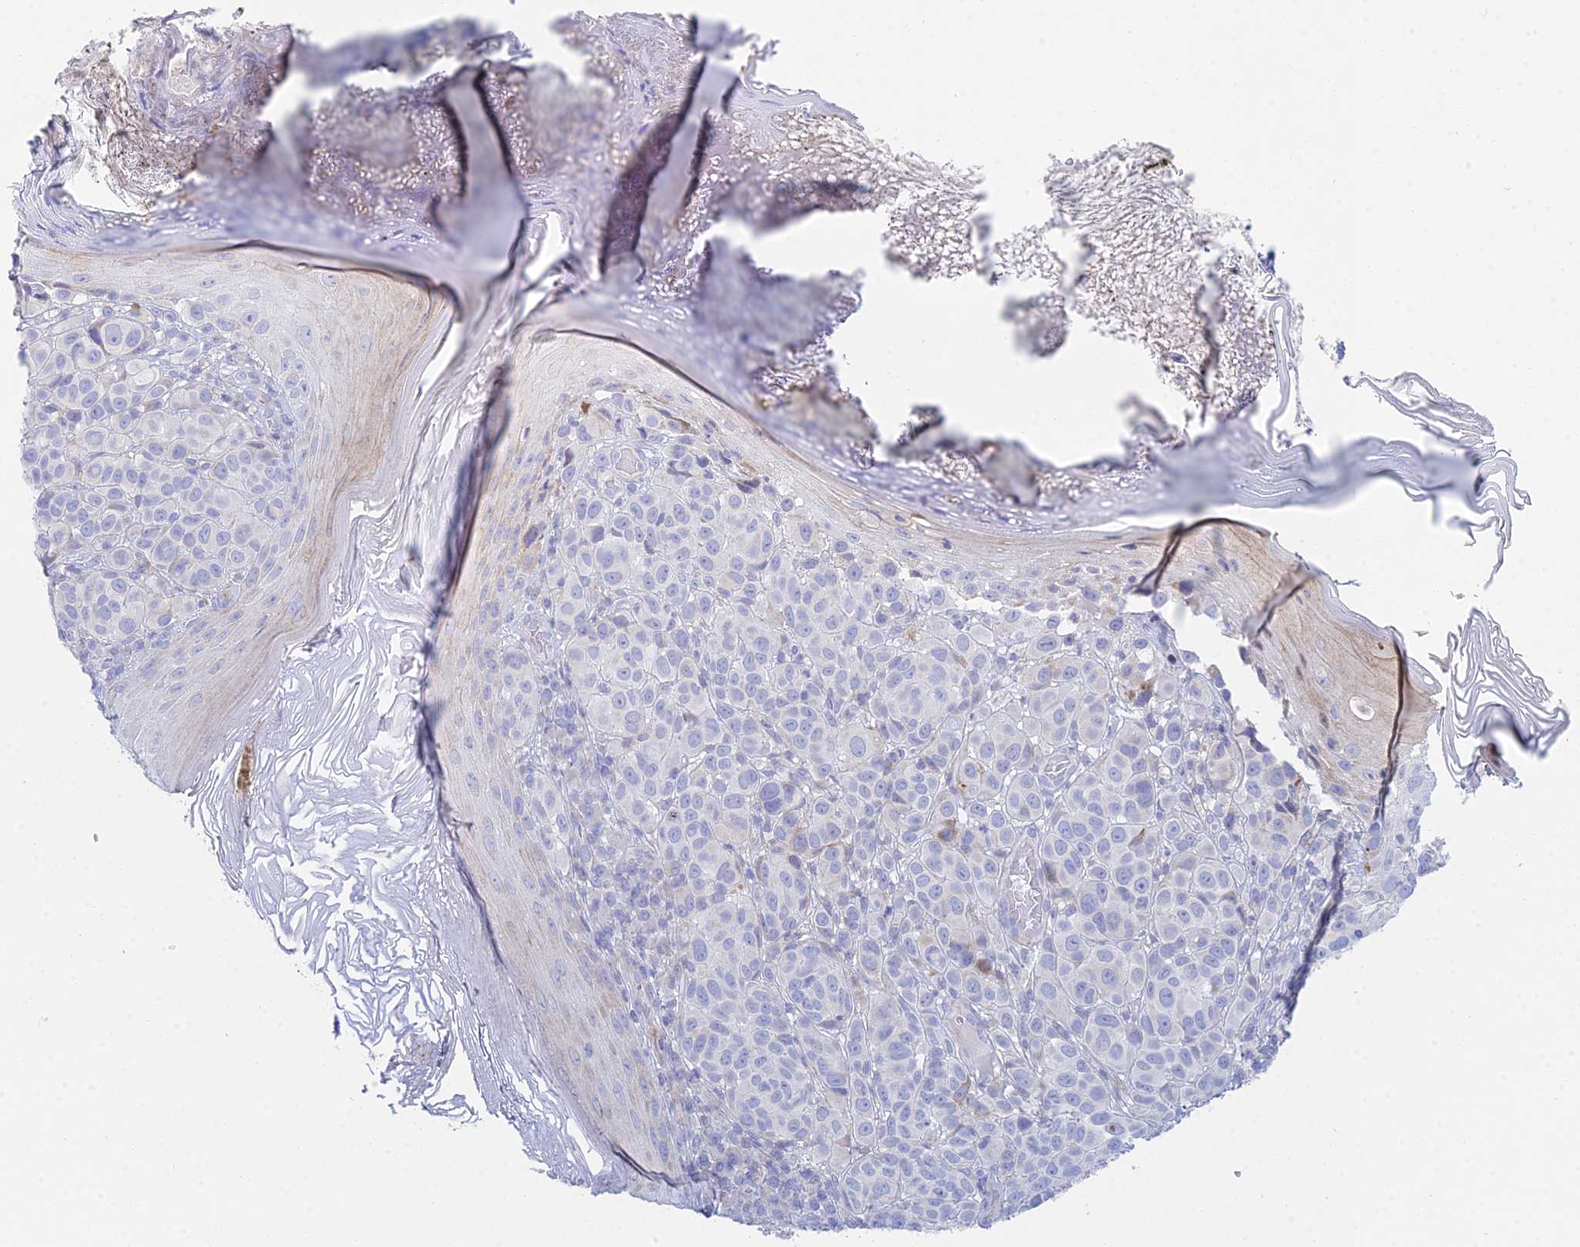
{"staining": {"intensity": "negative", "quantity": "none", "location": "none"}, "tissue": "melanoma", "cell_type": "Tumor cells", "image_type": "cancer", "snomed": [{"axis": "morphology", "description": "Malignant melanoma, NOS"}, {"axis": "topography", "description": "Skin"}], "caption": "Immunohistochemistry micrograph of human malignant melanoma stained for a protein (brown), which exhibits no positivity in tumor cells. The staining is performed using DAB (3,3'-diaminobenzidine) brown chromogen with nuclei counter-stained in using hematoxylin.", "gene": "PRR13", "patient": {"sex": "male", "age": 38}}